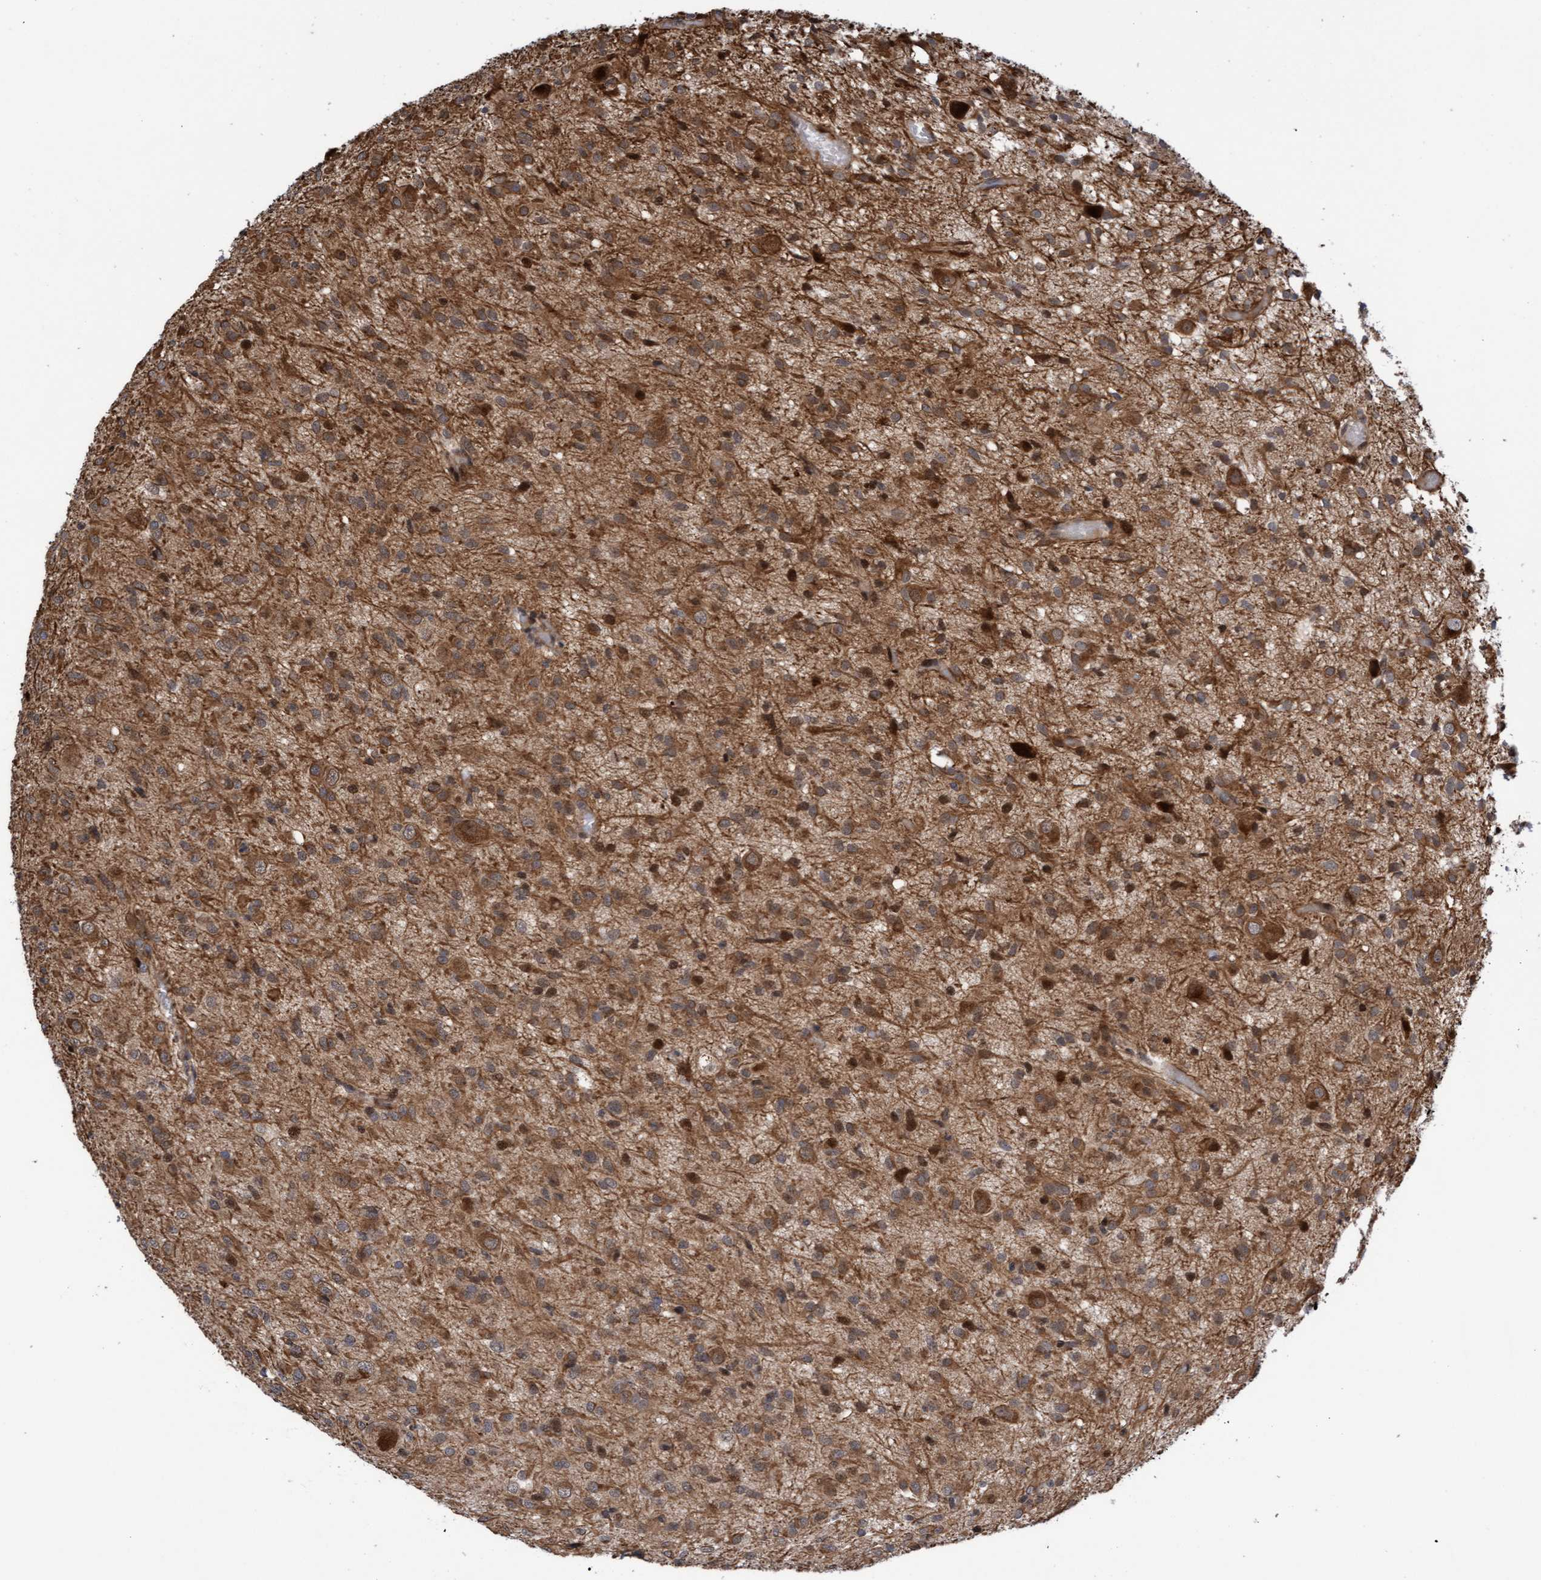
{"staining": {"intensity": "moderate", "quantity": ">75%", "location": "cytoplasmic/membranous"}, "tissue": "glioma", "cell_type": "Tumor cells", "image_type": "cancer", "snomed": [{"axis": "morphology", "description": "Glioma, malignant, High grade"}, {"axis": "topography", "description": "Brain"}], "caption": "Glioma was stained to show a protein in brown. There is medium levels of moderate cytoplasmic/membranous positivity in approximately >75% of tumor cells. (DAB IHC with brightfield microscopy, high magnification).", "gene": "ITFG1", "patient": {"sex": "female", "age": 59}}